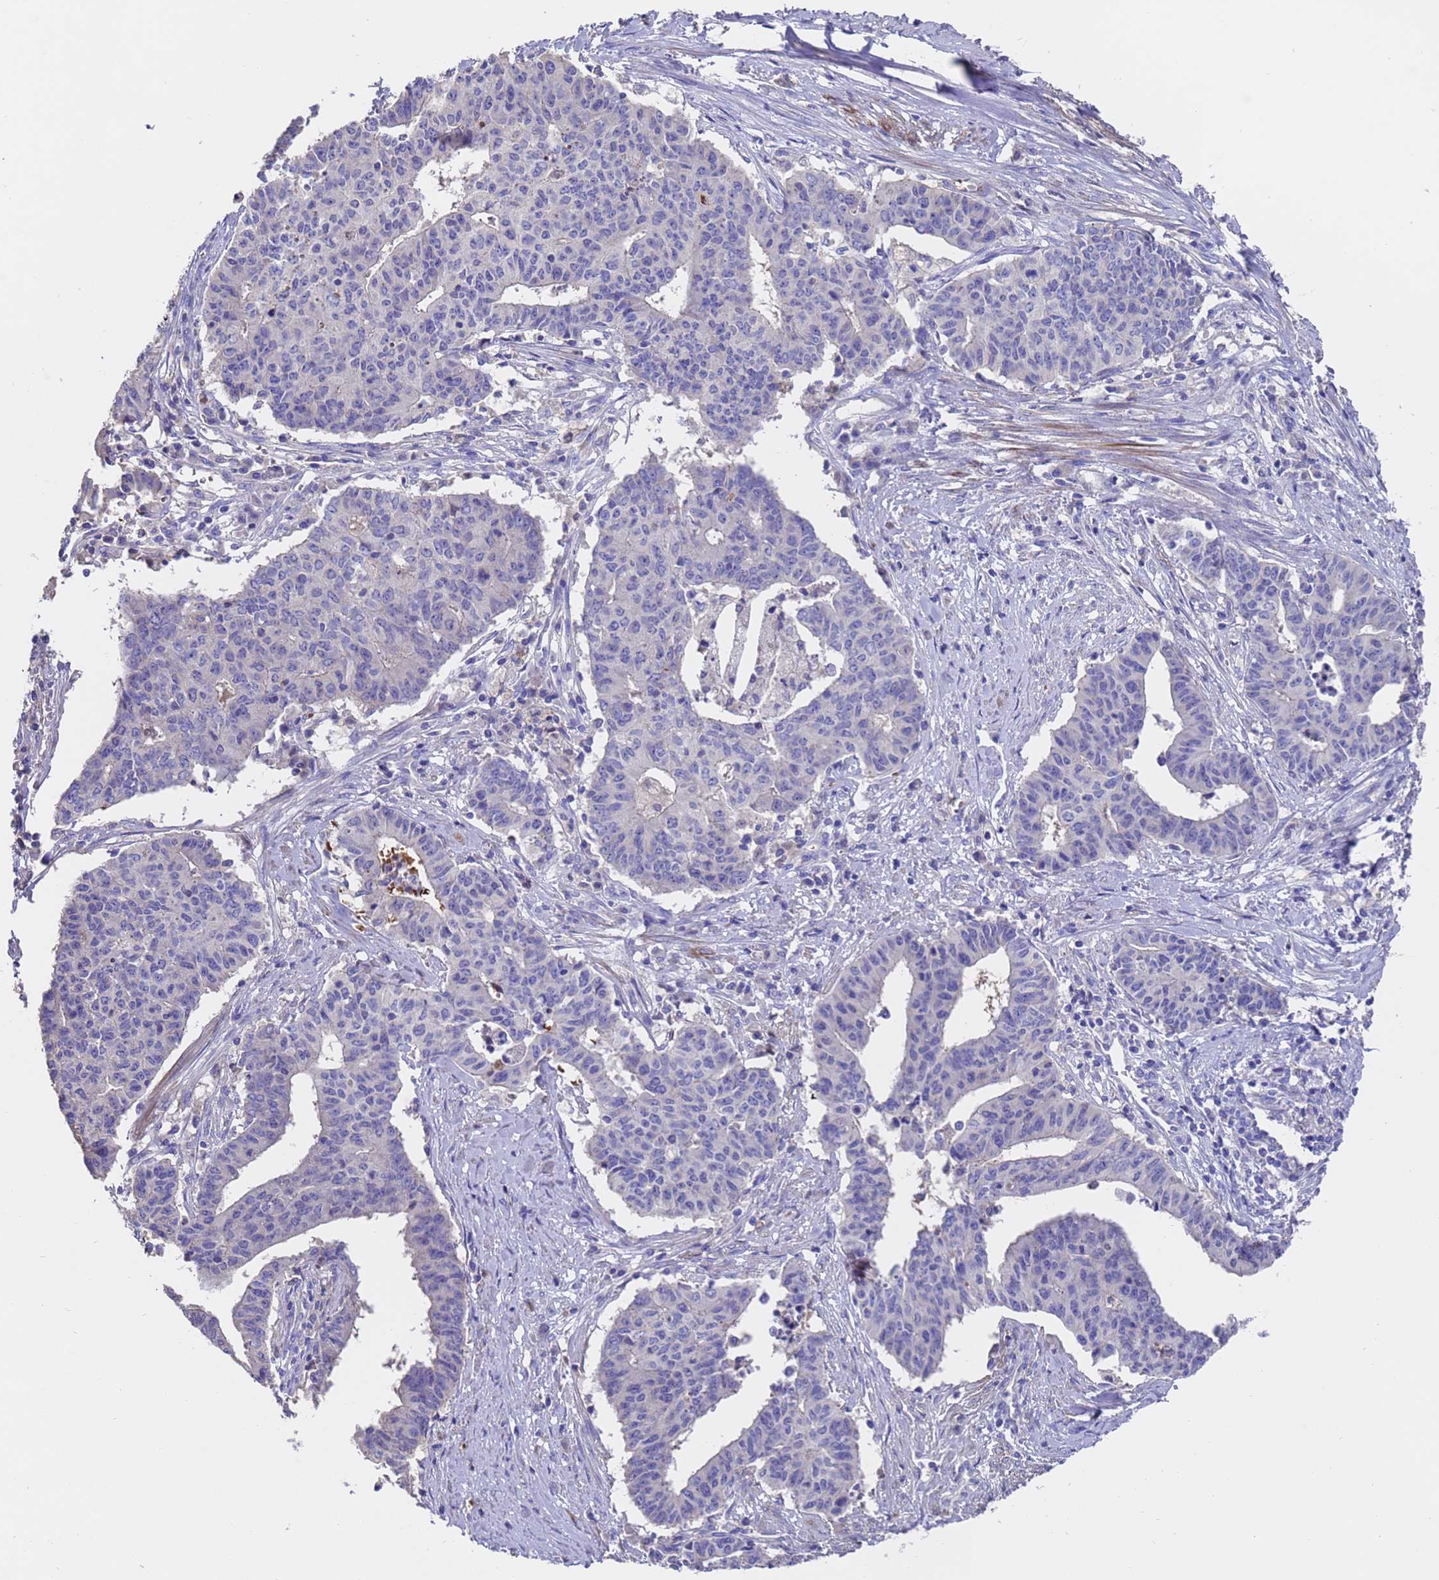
{"staining": {"intensity": "negative", "quantity": "none", "location": "none"}, "tissue": "endometrial cancer", "cell_type": "Tumor cells", "image_type": "cancer", "snomed": [{"axis": "morphology", "description": "Adenocarcinoma, NOS"}, {"axis": "topography", "description": "Endometrium"}], "caption": "Endometrial cancer was stained to show a protein in brown. There is no significant expression in tumor cells.", "gene": "ELP6", "patient": {"sex": "female", "age": 59}}